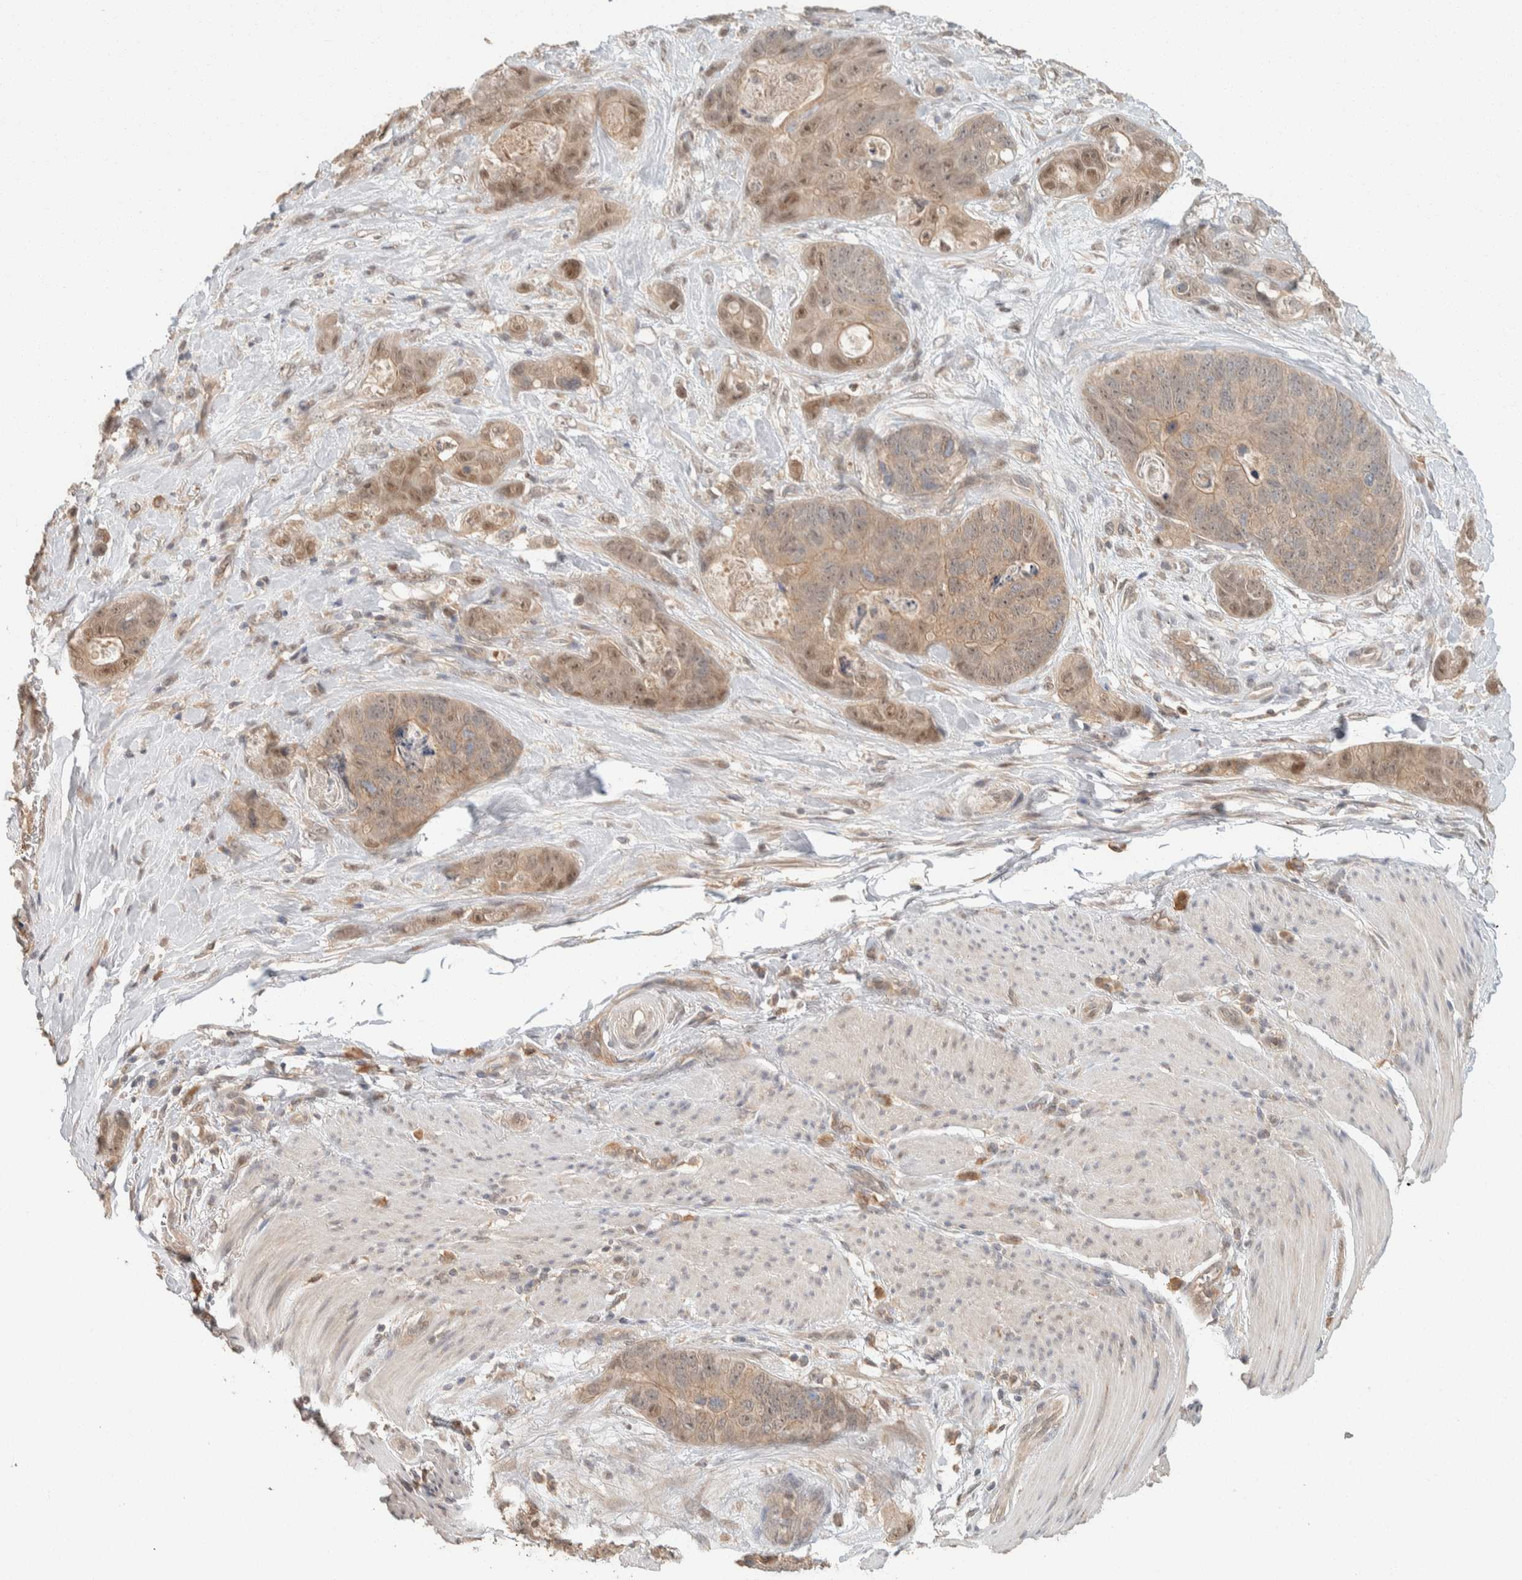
{"staining": {"intensity": "weak", "quantity": ">75%", "location": "cytoplasmic/membranous,nuclear"}, "tissue": "stomach cancer", "cell_type": "Tumor cells", "image_type": "cancer", "snomed": [{"axis": "morphology", "description": "Normal tissue, NOS"}, {"axis": "morphology", "description": "Adenocarcinoma, NOS"}, {"axis": "topography", "description": "Stomach"}], "caption": "A high-resolution micrograph shows immunohistochemistry staining of adenocarcinoma (stomach), which exhibits weak cytoplasmic/membranous and nuclear positivity in approximately >75% of tumor cells.", "gene": "ZNF567", "patient": {"sex": "female", "age": 89}}